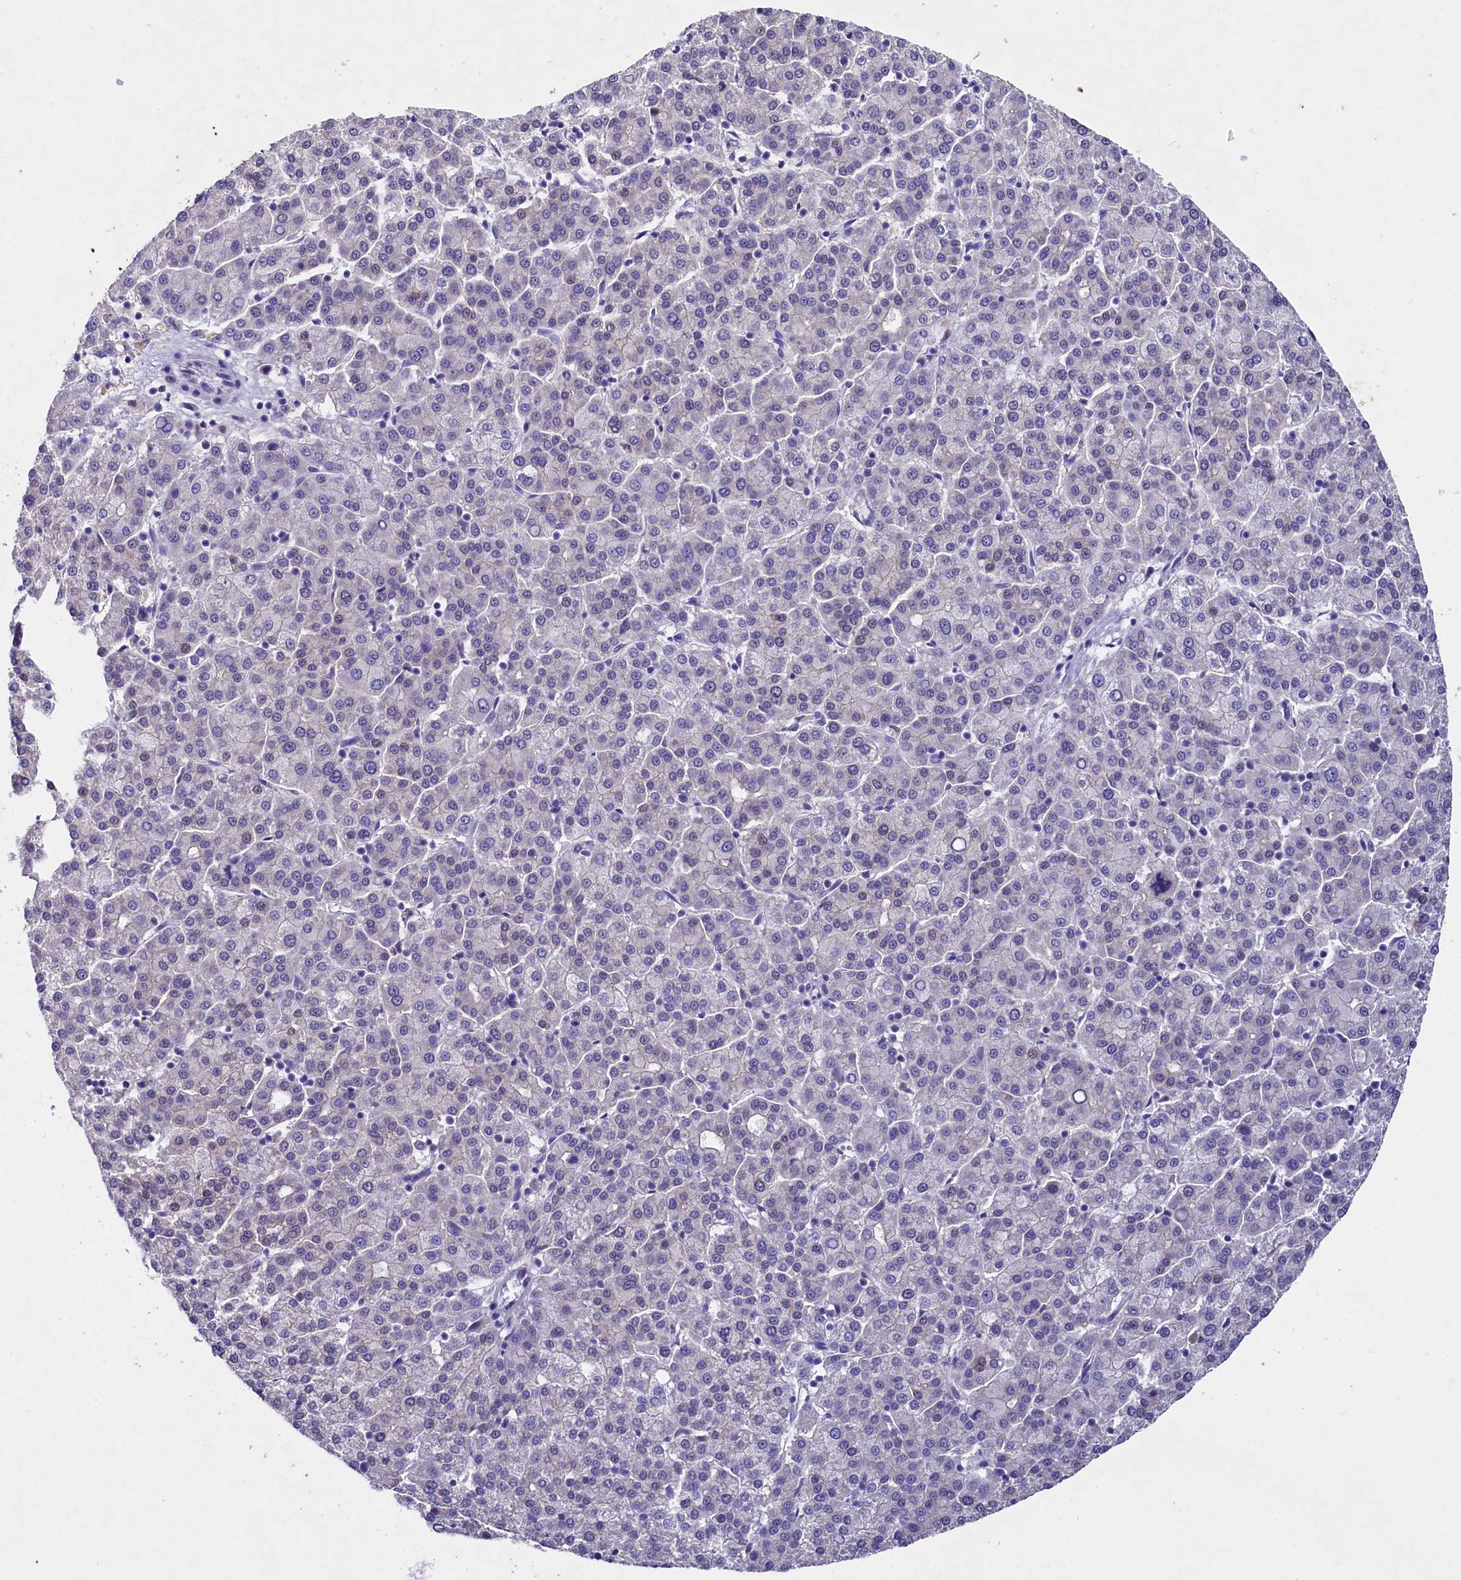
{"staining": {"intensity": "negative", "quantity": "none", "location": "none"}, "tissue": "liver cancer", "cell_type": "Tumor cells", "image_type": "cancer", "snomed": [{"axis": "morphology", "description": "Carcinoma, Hepatocellular, NOS"}, {"axis": "topography", "description": "Liver"}], "caption": "High power microscopy micrograph of an immunohistochemistry (IHC) image of liver cancer, revealing no significant positivity in tumor cells.", "gene": "TGDS", "patient": {"sex": "female", "age": 58}}